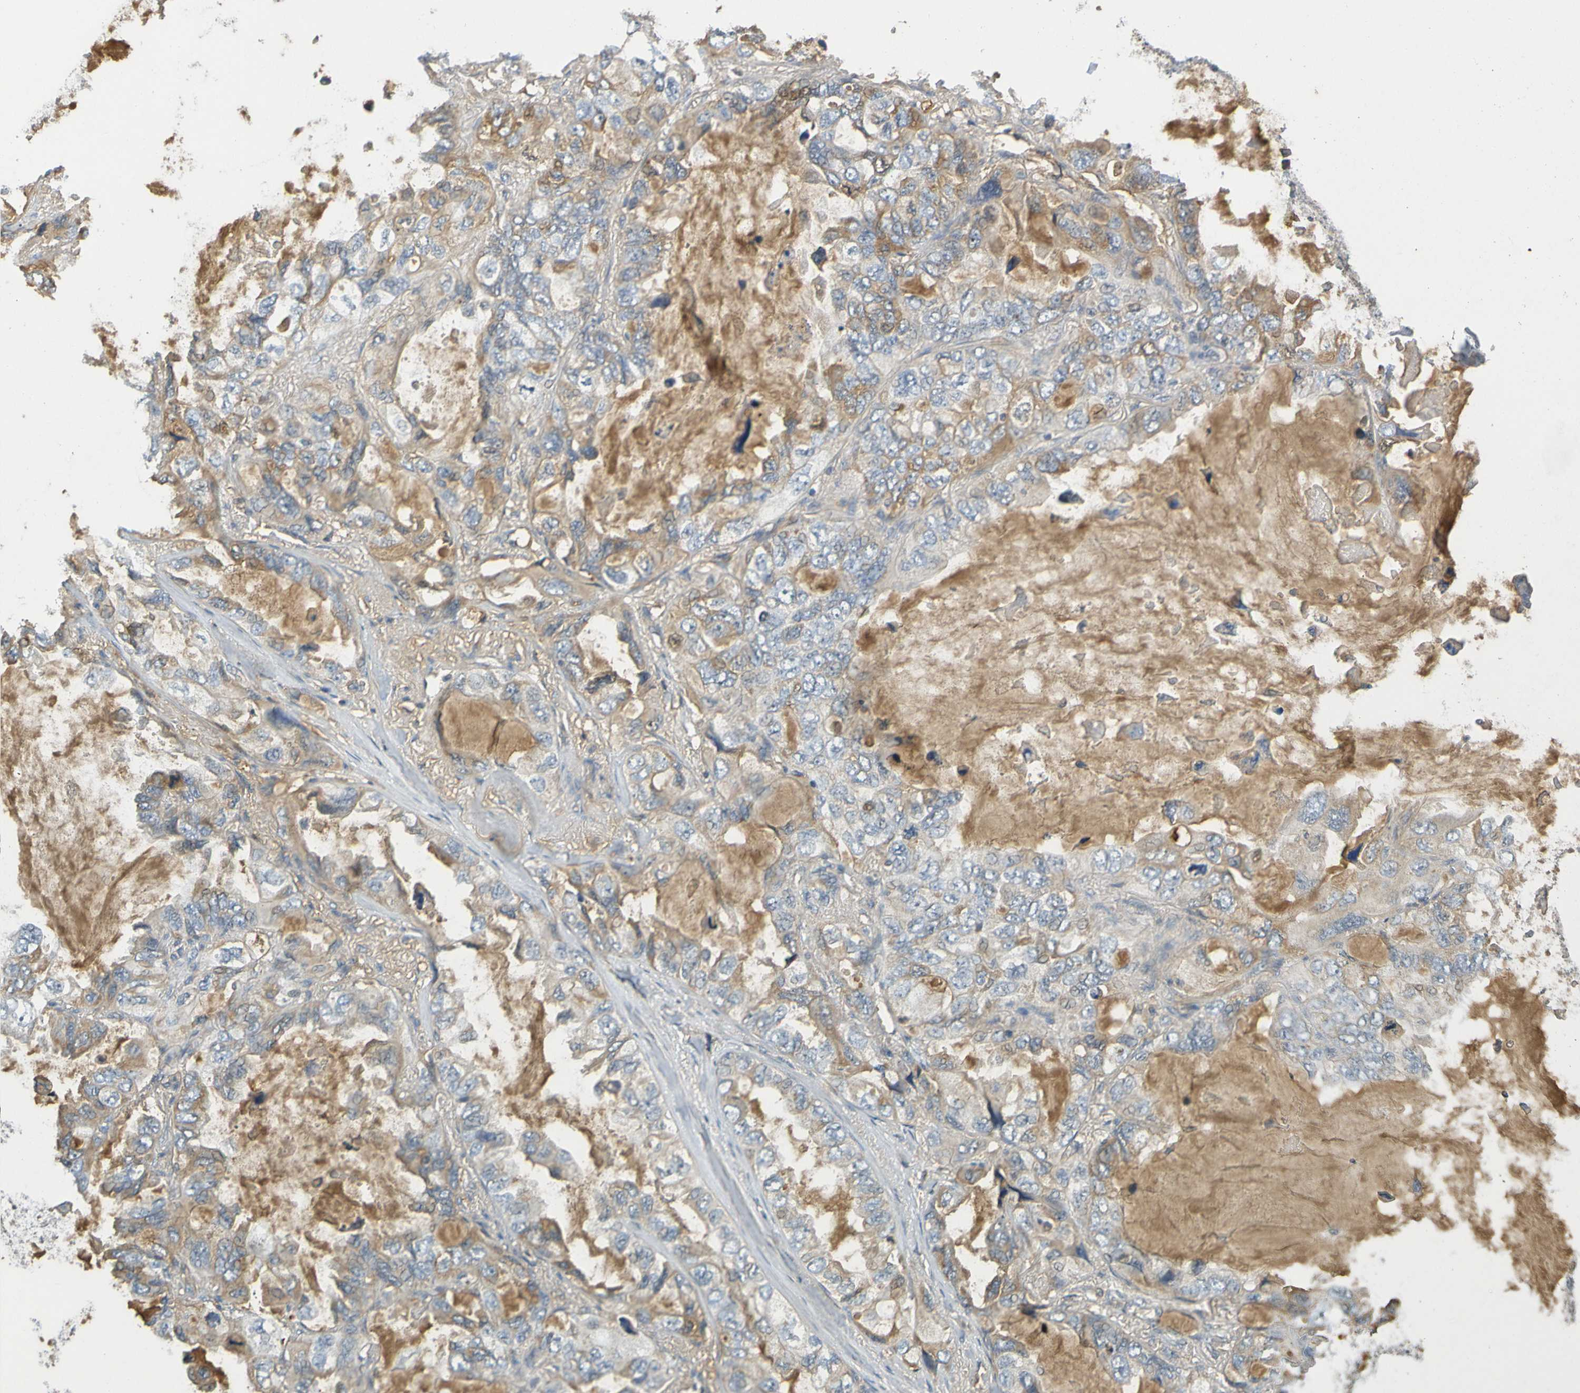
{"staining": {"intensity": "weak", "quantity": ">75%", "location": "cytoplasmic/membranous"}, "tissue": "lung cancer", "cell_type": "Tumor cells", "image_type": "cancer", "snomed": [{"axis": "morphology", "description": "Squamous cell carcinoma, NOS"}, {"axis": "topography", "description": "Lung"}], "caption": "Immunohistochemical staining of lung squamous cell carcinoma shows low levels of weak cytoplasmic/membranous positivity in approximately >75% of tumor cells. The staining was performed using DAB (3,3'-diaminobenzidine), with brown indicating positive protein expression. Nuclei are stained blue with hematoxylin.", "gene": "C1QA", "patient": {"sex": "female", "age": 73}}